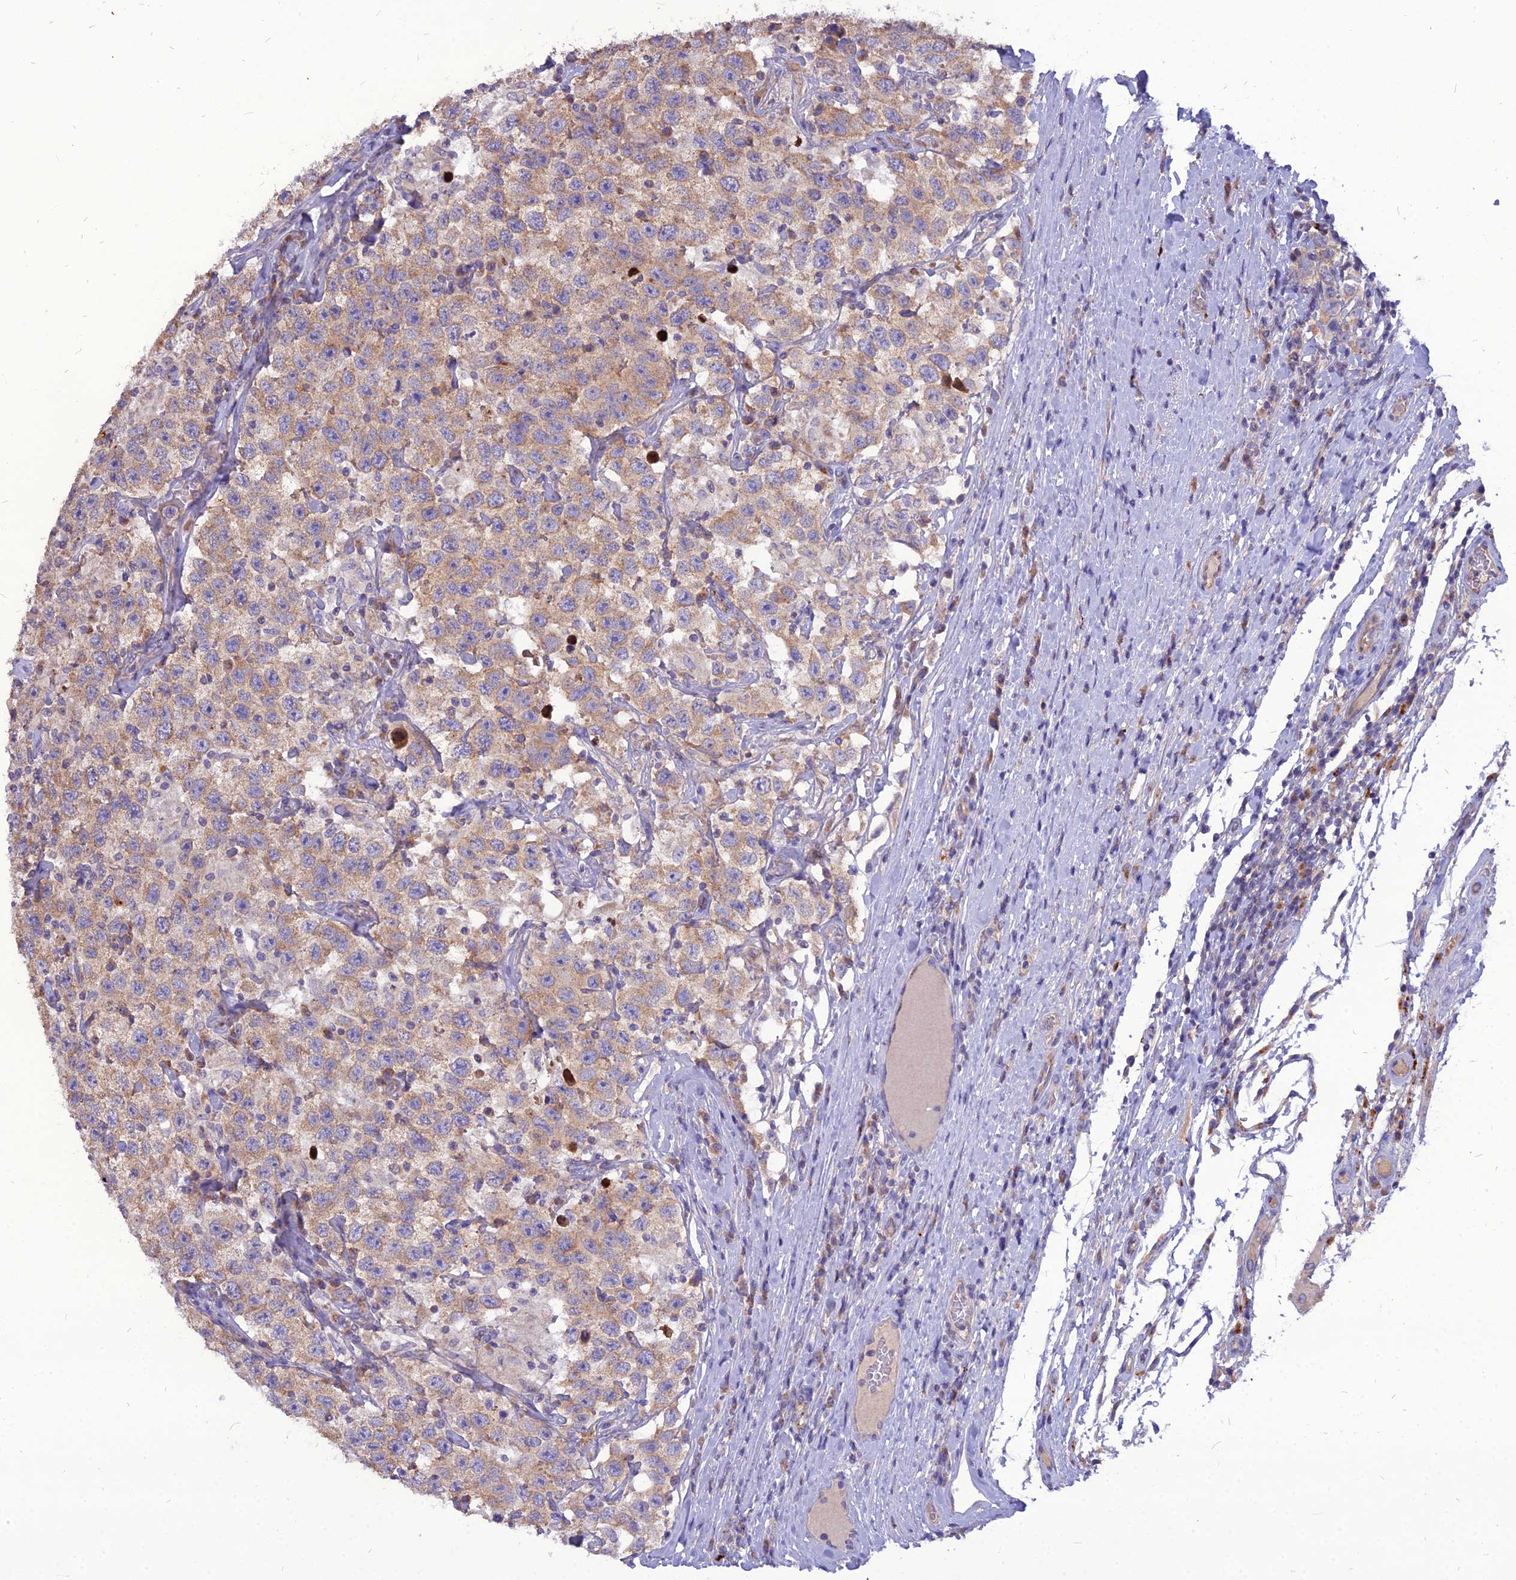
{"staining": {"intensity": "weak", "quantity": ">75%", "location": "cytoplasmic/membranous"}, "tissue": "testis cancer", "cell_type": "Tumor cells", "image_type": "cancer", "snomed": [{"axis": "morphology", "description": "Seminoma, NOS"}, {"axis": "topography", "description": "Testis"}], "caption": "Immunohistochemical staining of human testis cancer (seminoma) demonstrates low levels of weak cytoplasmic/membranous protein expression in about >75% of tumor cells.", "gene": "PCED1B", "patient": {"sex": "male", "age": 41}}